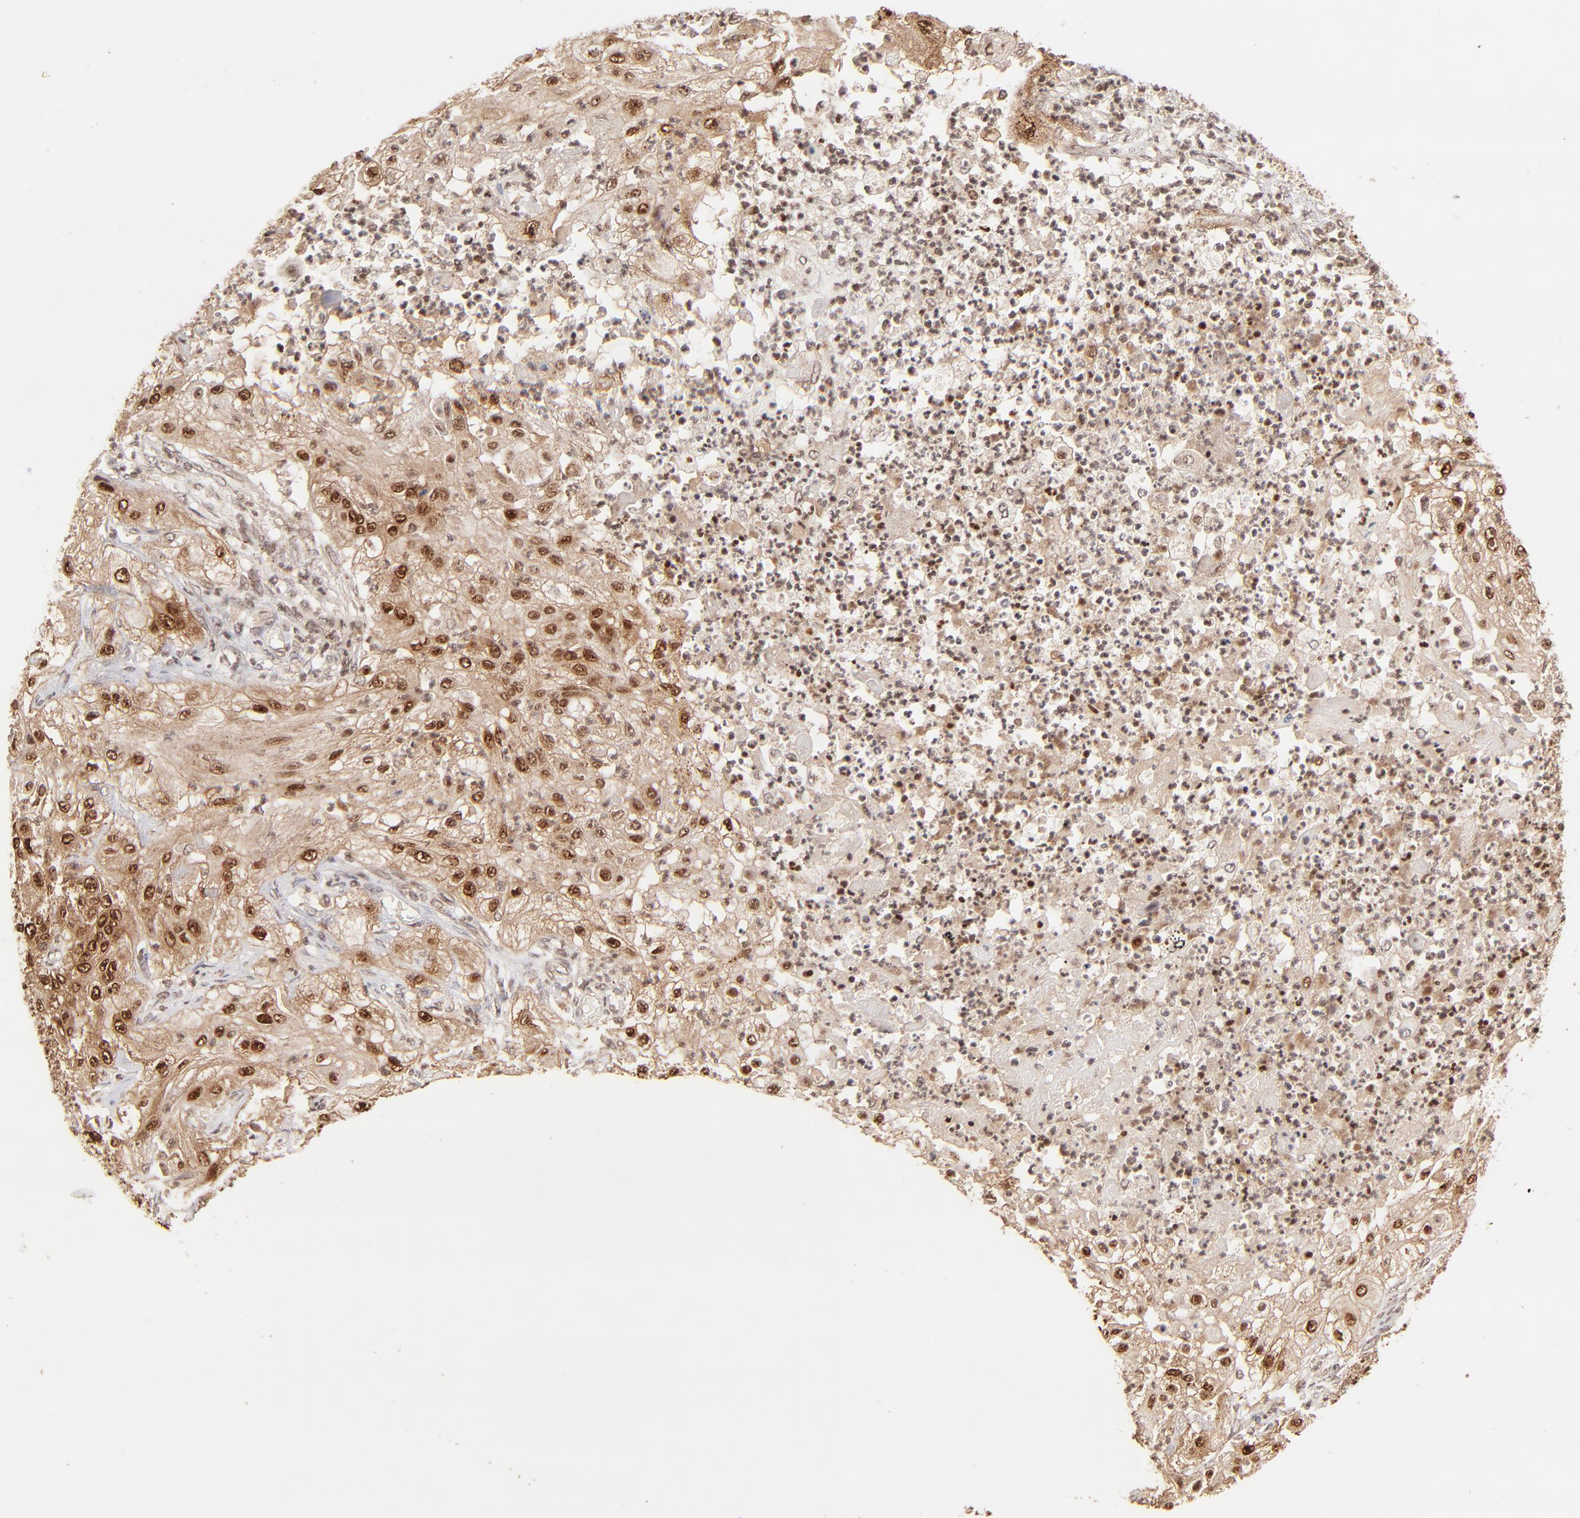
{"staining": {"intensity": "strong", "quantity": ">75%", "location": "cytoplasmic/membranous,nuclear"}, "tissue": "lung cancer", "cell_type": "Tumor cells", "image_type": "cancer", "snomed": [{"axis": "morphology", "description": "Inflammation, NOS"}, {"axis": "morphology", "description": "Squamous cell carcinoma, NOS"}, {"axis": "topography", "description": "Lymph node"}, {"axis": "topography", "description": "Soft tissue"}, {"axis": "topography", "description": "Lung"}], "caption": "Immunohistochemical staining of lung squamous cell carcinoma shows strong cytoplasmic/membranous and nuclear protein positivity in approximately >75% of tumor cells.", "gene": "MED15", "patient": {"sex": "male", "age": 66}}